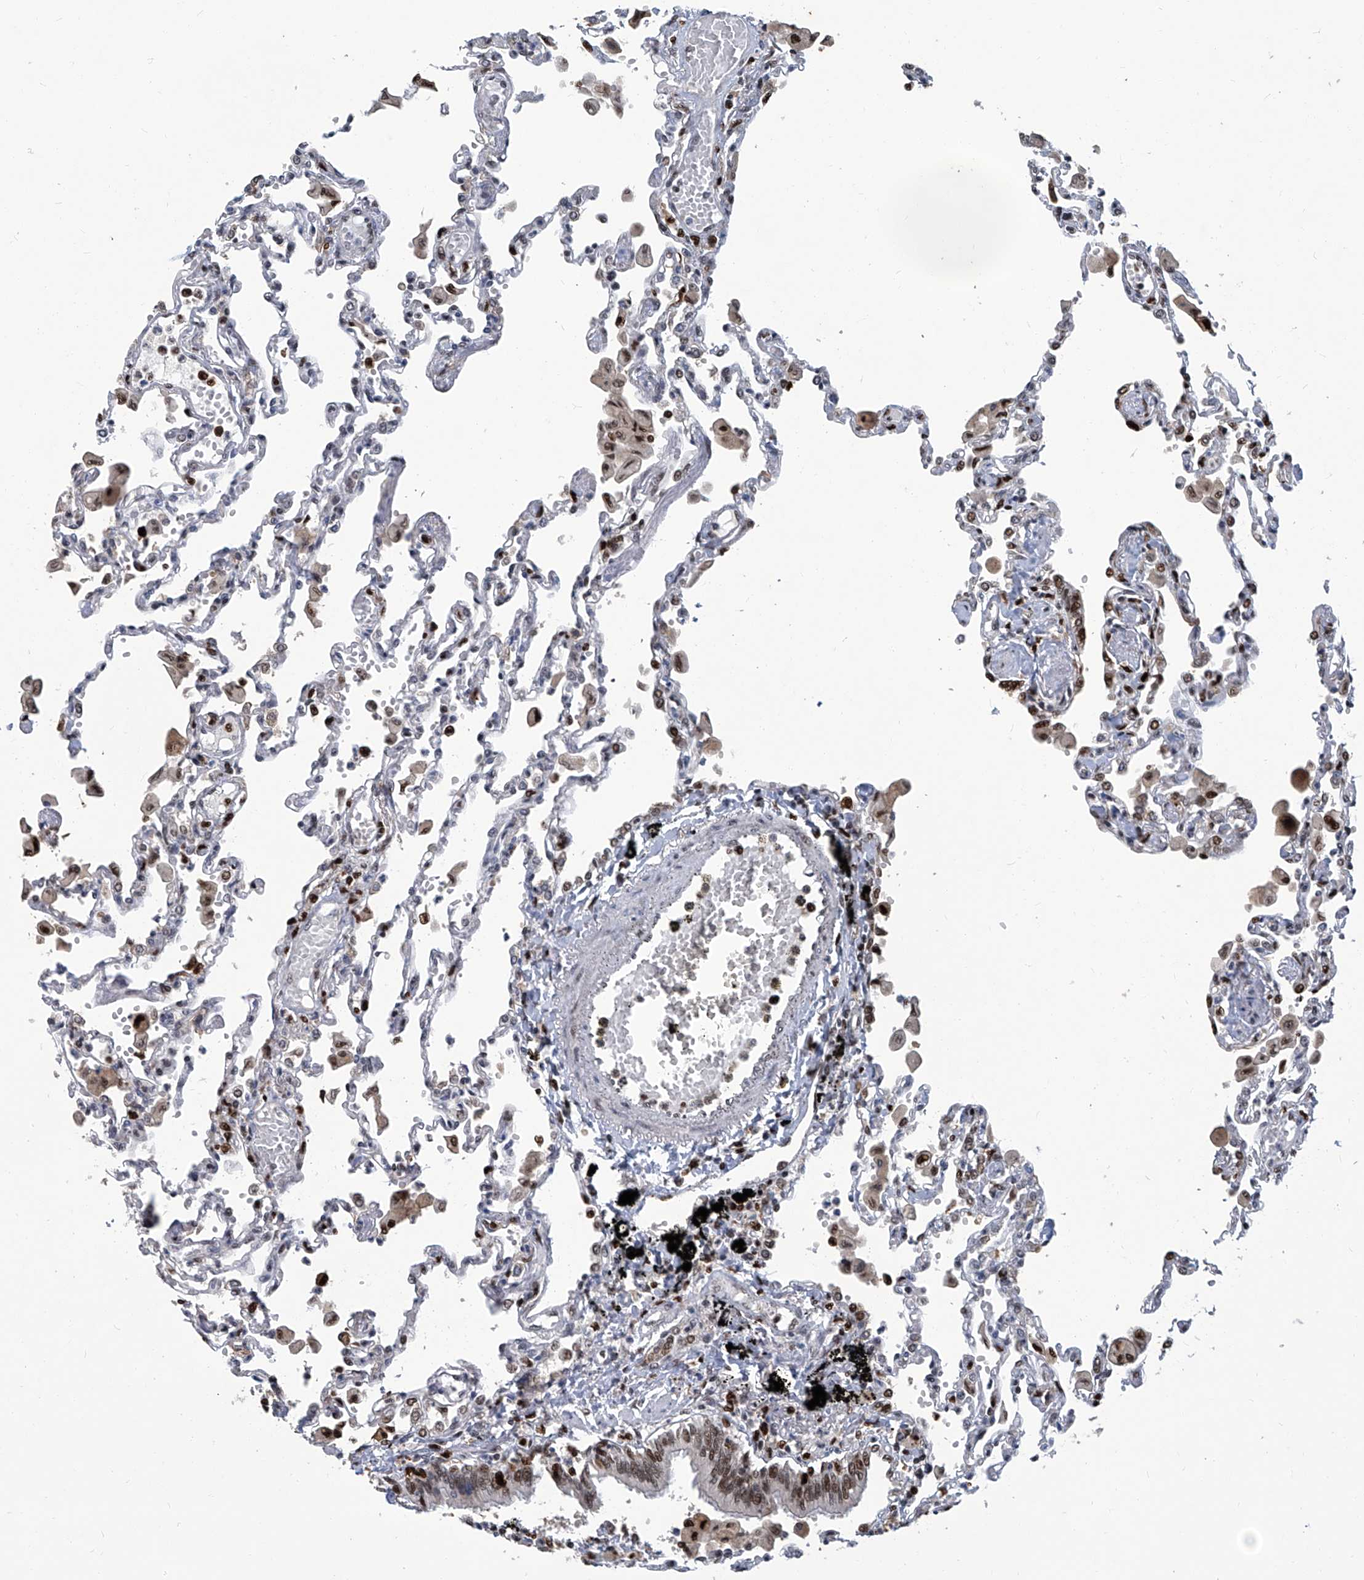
{"staining": {"intensity": "strong", "quantity": "<25%", "location": "nuclear"}, "tissue": "lung", "cell_type": "Alveolar cells", "image_type": "normal", "snomed": [{"axis": "morphology", "description": "Normal tissue, NOS"}, {"axis": "topography", "description": "Bronchus"}, {"axis": "topography", "description": "Lung"}], "caption": "This is an image of immunohistochemistry staining of normal lung, which shows strong positivity in the nuclear of alveolar cells.", "gene": "PCNA", "patient": {"sex": "female", "age": 49}}